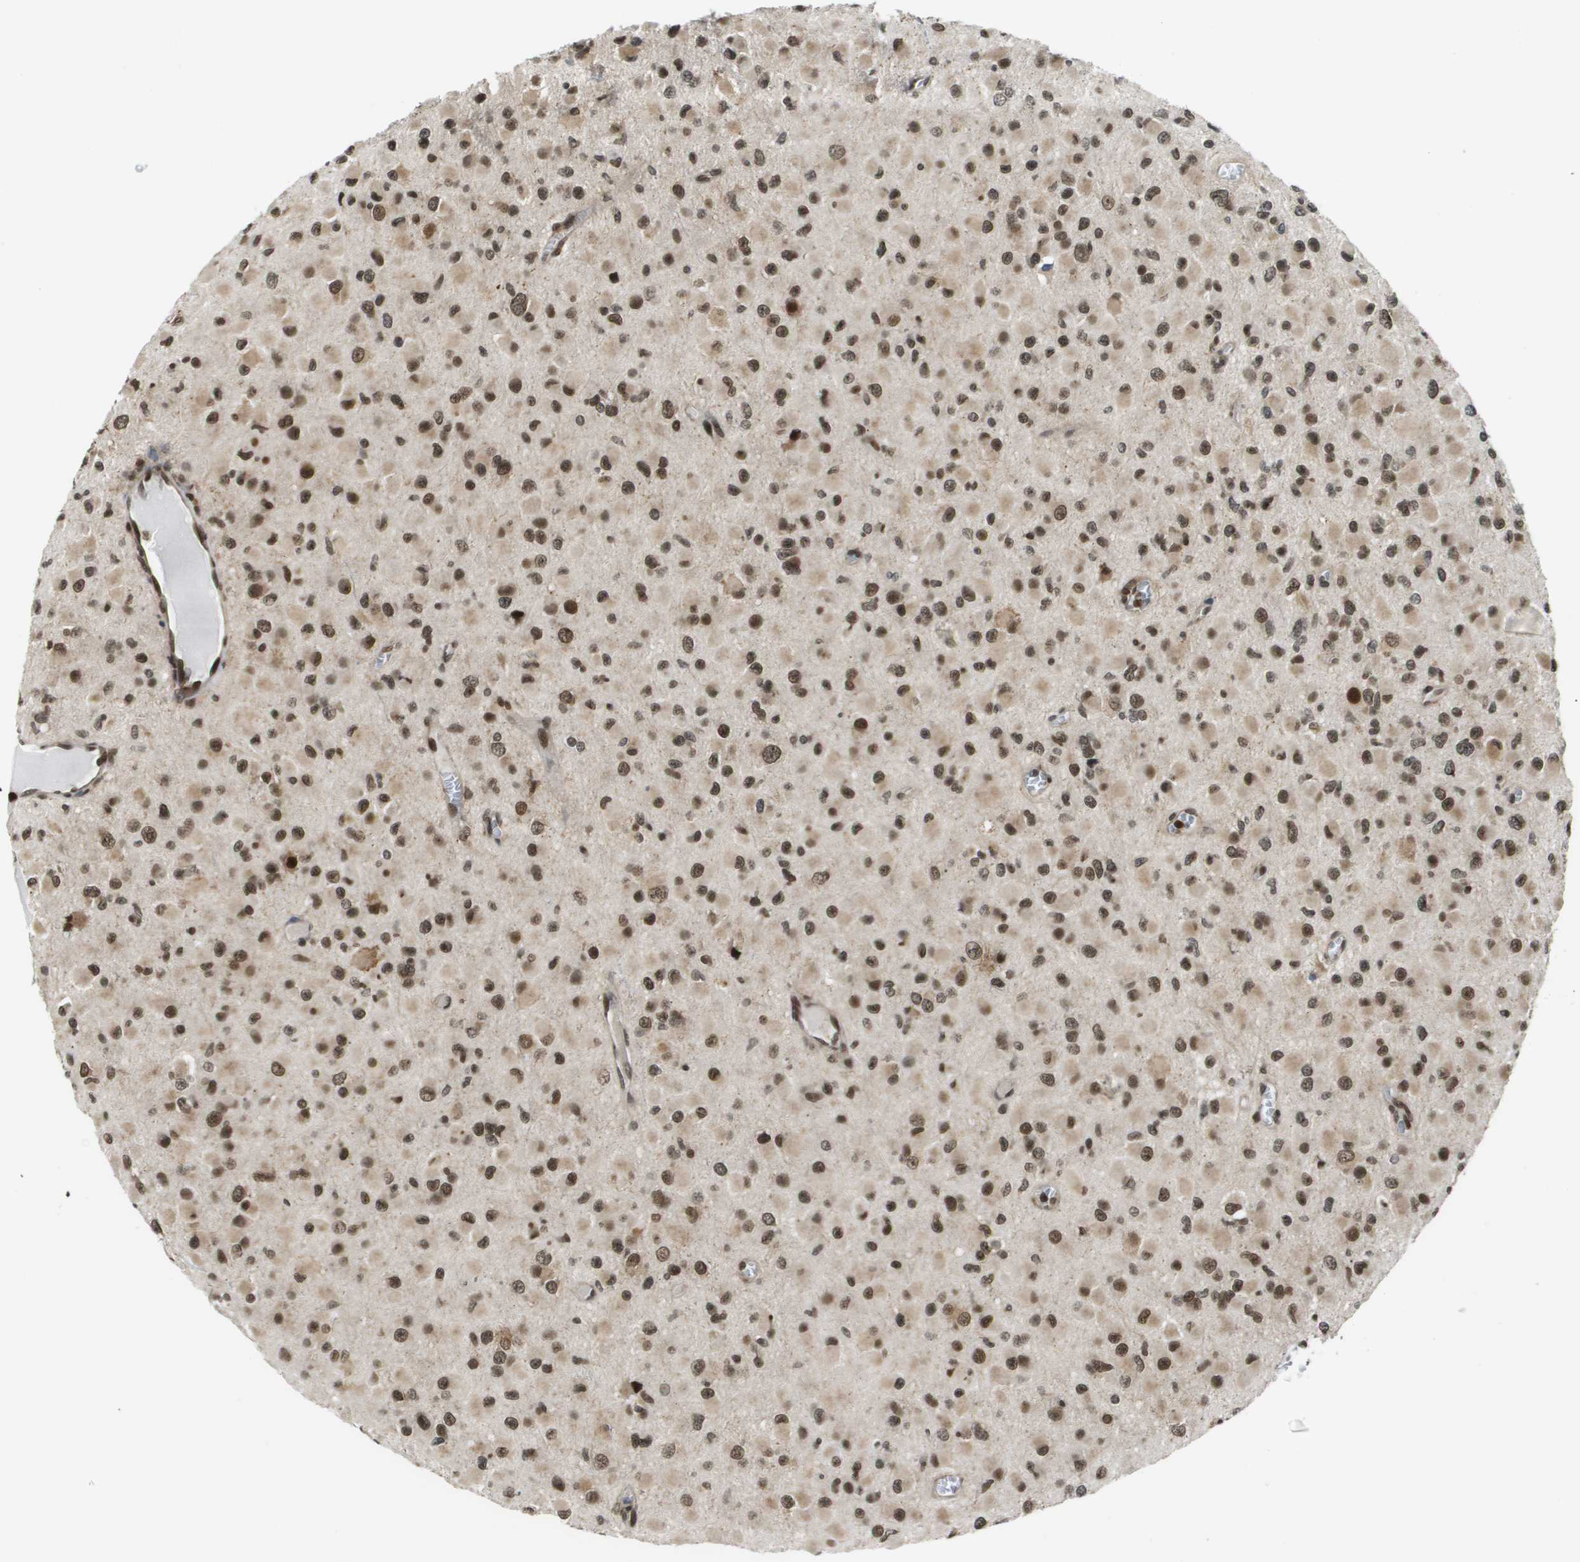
{"staining": {"intensity": "strong", "quantity": ">75%", "location": "nuclear"}, "tissue": "glioma", "cell_type": "Tumor cells", "image_type": "cancer", "snomed": [{"axis": "morphology", "description": "Glioma, malignant, Low grade"}, {"axis": "topography", "description": "Brain"}], "caption": "The micrograph exhibits a brown stain indicating the presence of a protein in the nuclear of tumor cells in malignant glioma (low-grade).", "gene": "RECQL4", "patient": {"sex": "male", "age": 42}}